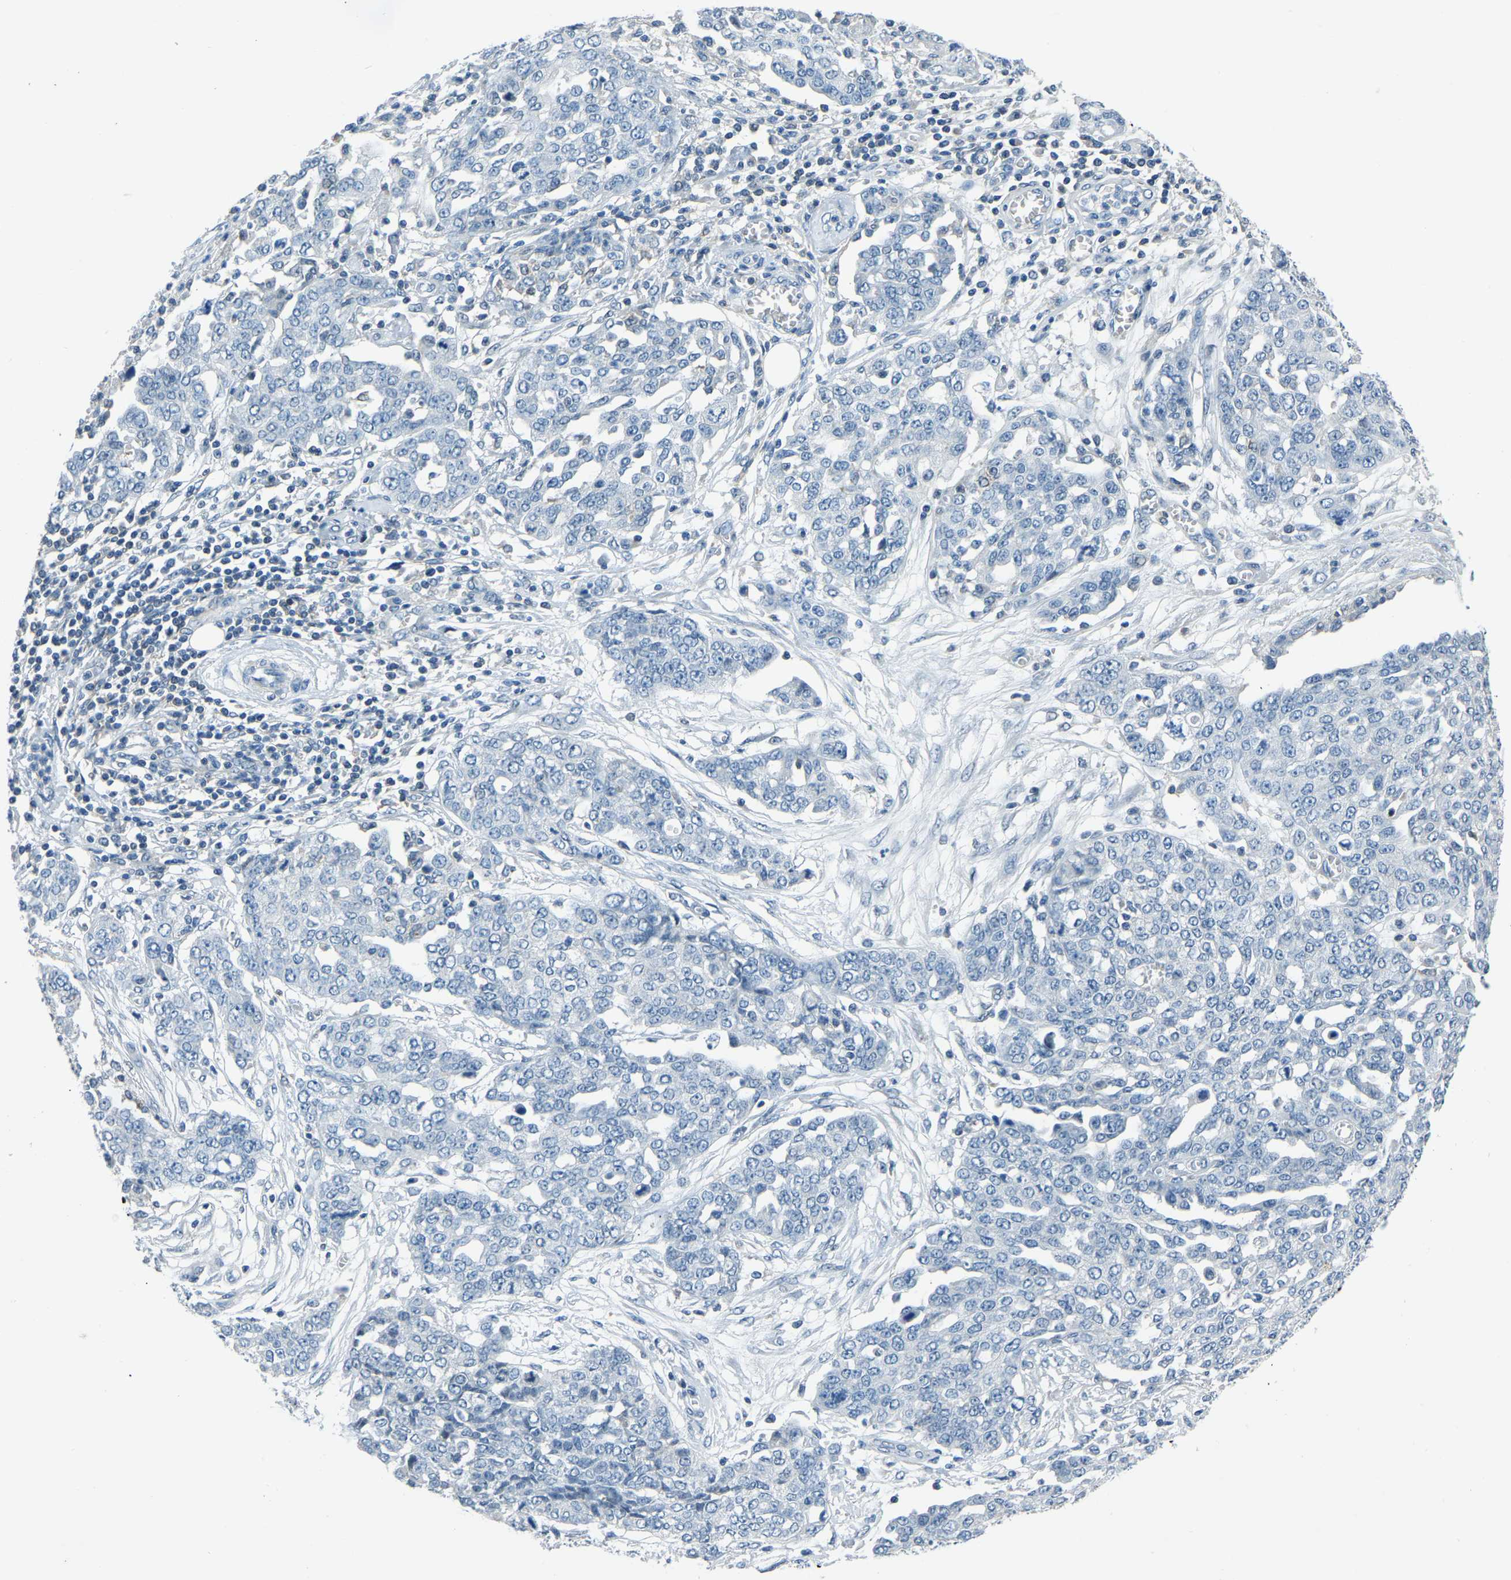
{"staining": {"intensity": "negative", "quantity": "none", "location": "none"}, "tissue": "ovarian cancer", "cell_type": "Tumor cells", "image_type": "cancer", "snomed": [{"axis": "morphology", "description": "Cystadenocarcinoma, serous, NOS"}, {"axis": "topography", "description": "Soft tissue"}, {"axis": "topography", "description": "Ovary"}], "caption": "Immunohistochemistry image of serous cystadenocarcinoma (ovarian) stained for a protein (brown), which shows no staining in tumor cells. Brightfield microscopy of immunohistochemistry stained with DAB (brown) and hematoxylin (blue), captured at high magnification.", "gene": "XIRP1", "patient": {"sex": "female", "age": 57}}